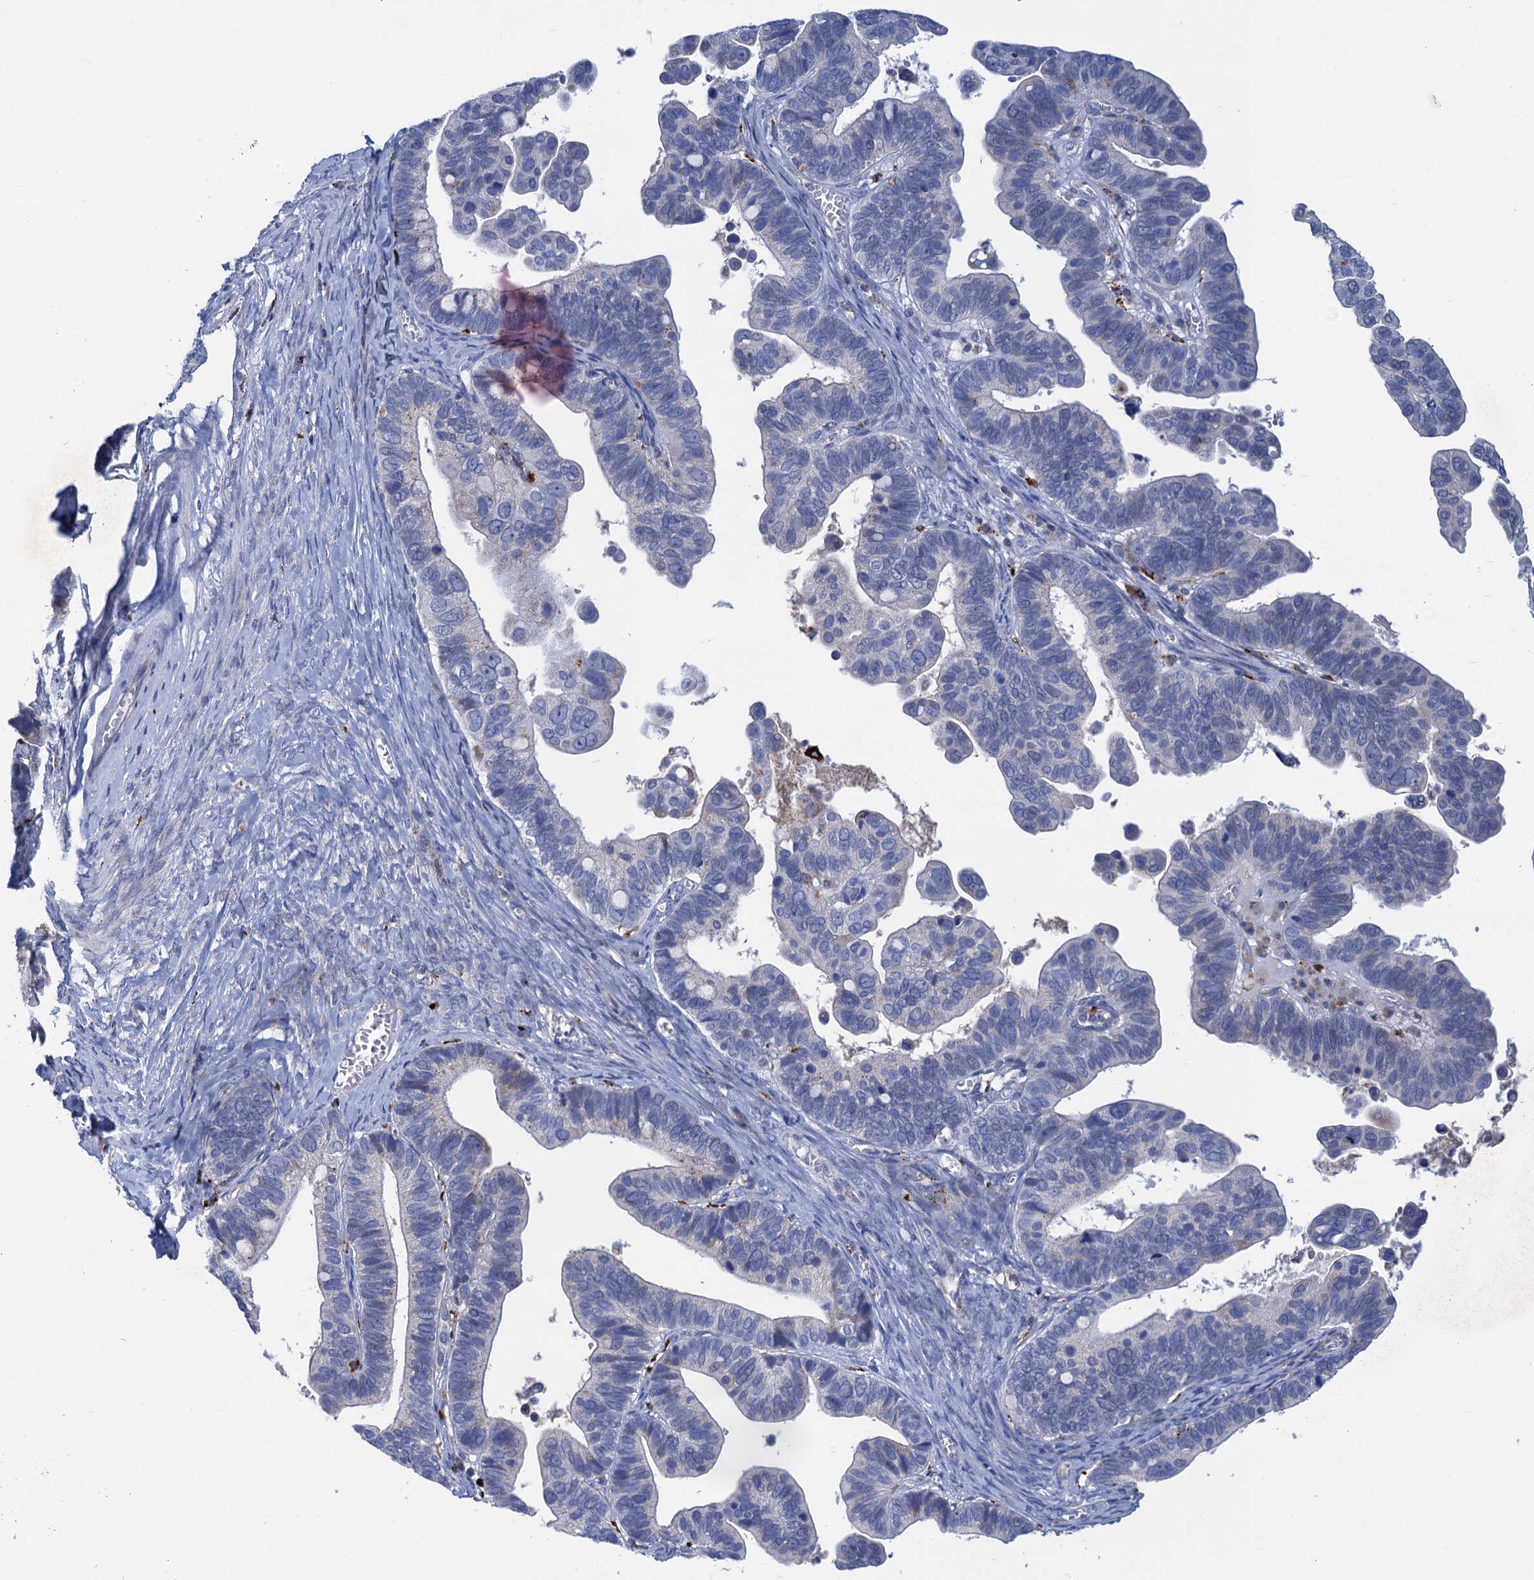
{"staining": {"intensity": "negative", "quantity": "none", "location": "none"}, "tissue": "ovarian cancer", "cell_type": "Tumor cells", "image_type": "cancer", "snomed": [{"axis": "morphology", "description": "Cystadenocarcinoma, serous, NOS"}, {"axis": "topography", "description": "Ovary"}], "caption": "Photomicrograph shows no protein expression in tumor cells of ovarian serous cystadenocarcinoma tissue.", "gene": "ANKS3", "patient": {"sex": "female", "age": 56}}